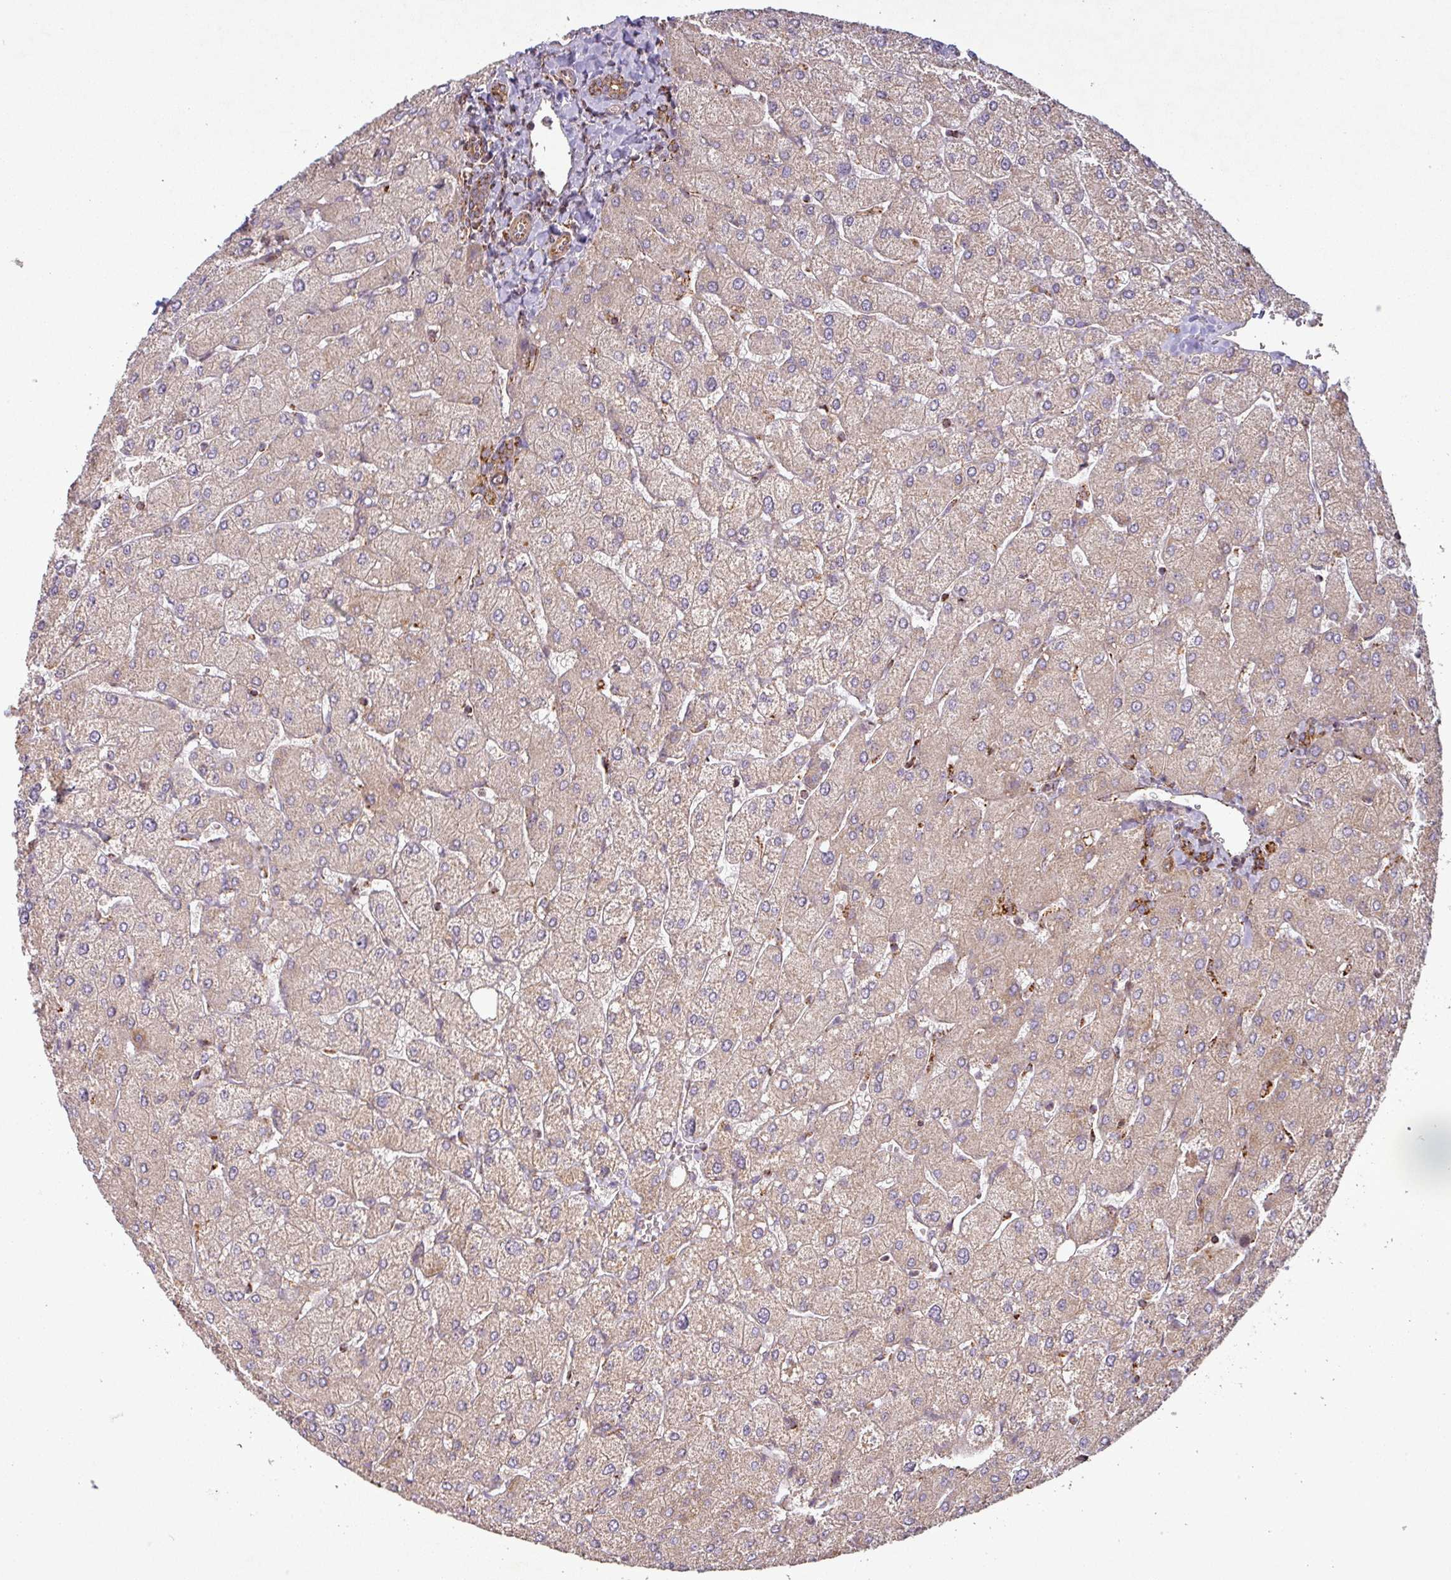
{"staining": {"intensity": "moderate", "quantity": ">75%", "location": "cytoplasmic/membranous"}, "tissue": "liver", "cell_type": "Cholangiocytes", "image_type": "normal", "snomed": [{"axis": "morphology", "description": "Normal tissue, NOS"}, {"axis": "topography", "description": "Liver"}], "caption": "Liver stained with immunohistochemistry (IHC) exhibits moderate cytoplasmic/membranous positivity in about >75% of cholangiocytes. (brown staining indicates protein expression, while blue staining denotes nuclei).", "gene": "GPD2", "patient": {"sex": "male", "age": 55}}